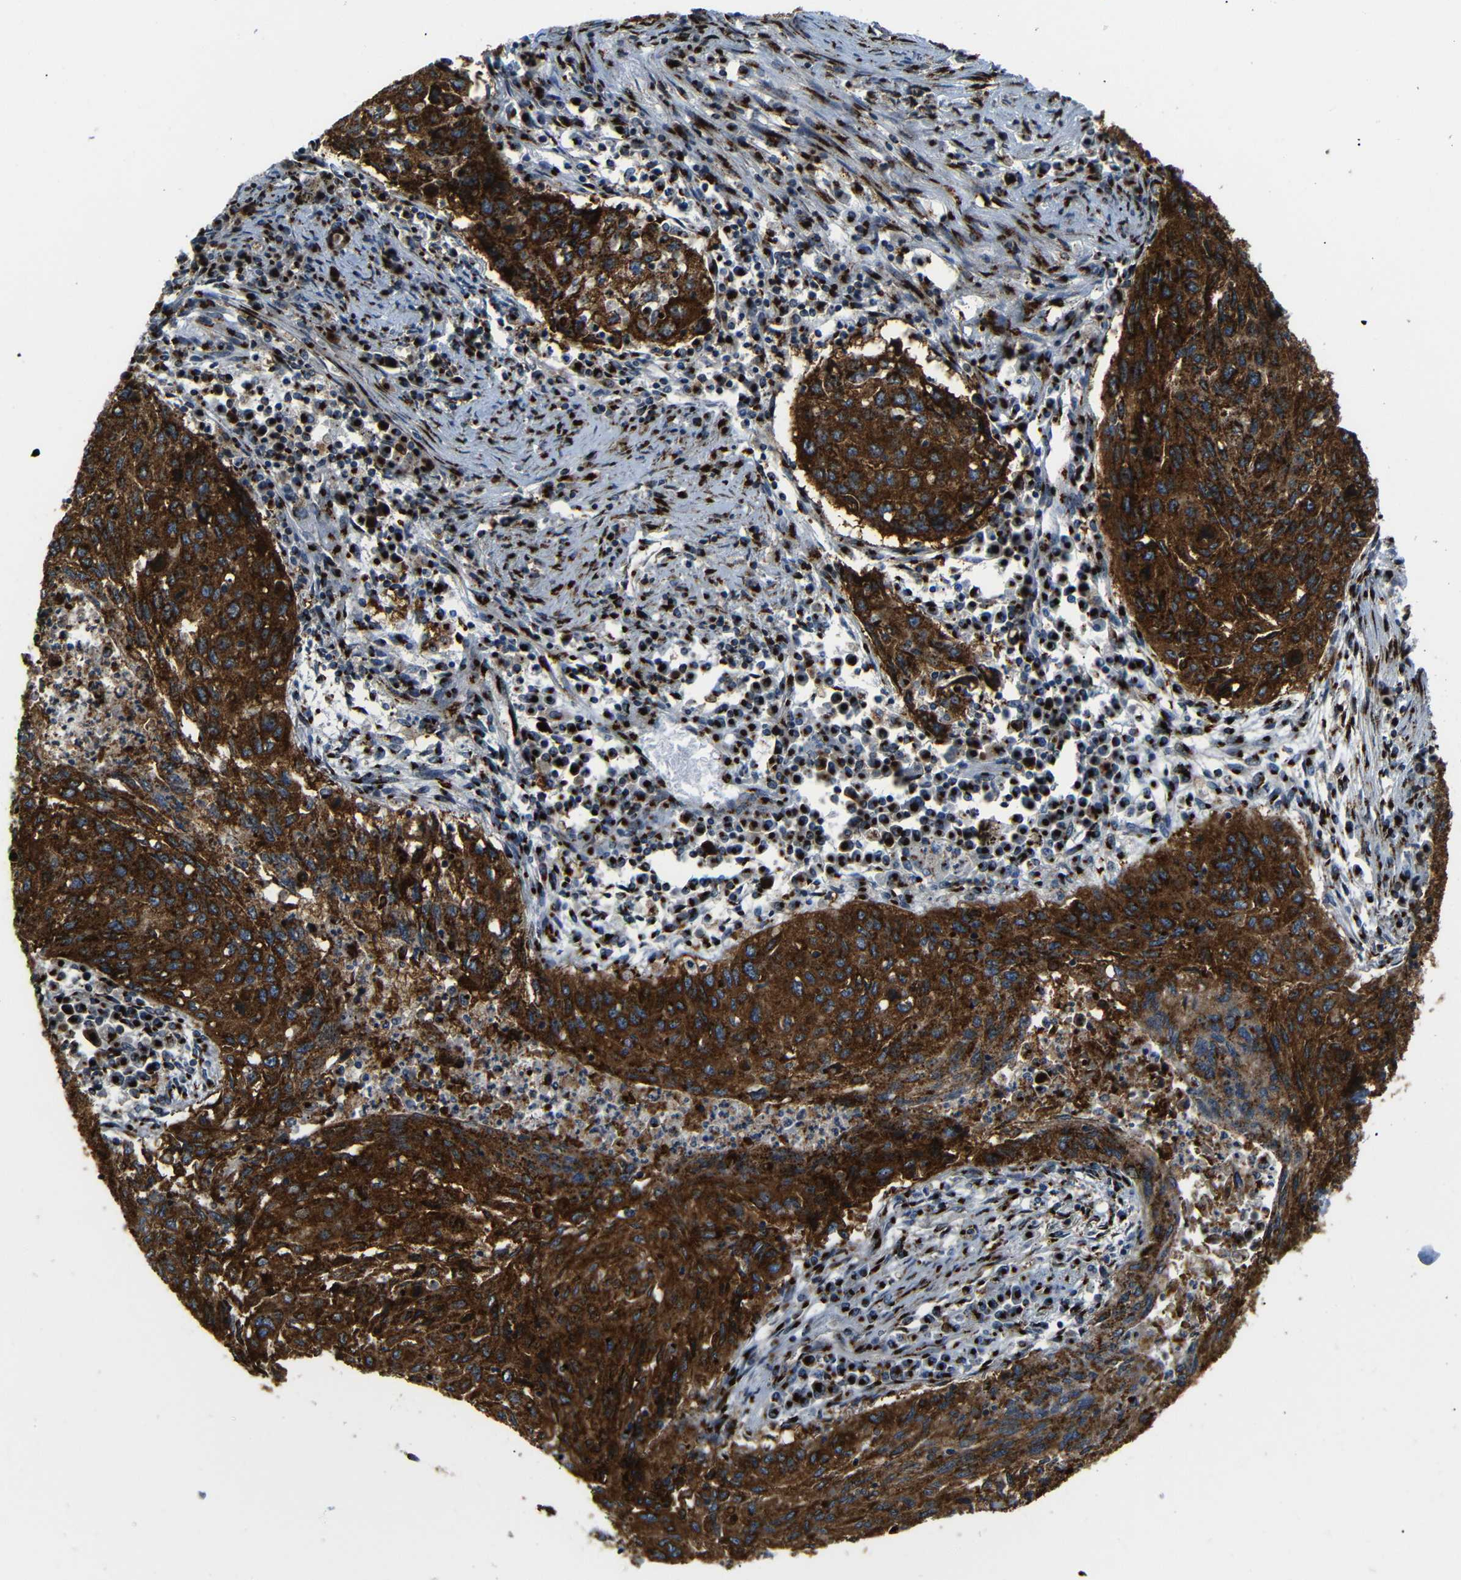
{"staining": {"intensity": "strong", "quantity": ">75%", "location": "cytoplasmic/membranous"}, "tissue": "lung cancer", "cell_type": "Tumor cells", "image_type": "cancer", "snomed": [{"axis": "morphology", "description": "Squamous cell carcinoma, NOS"}, {"axis": "topography", "description": "Lung"}], "caption": "A brown stain shows strong cytoplasmic/membranous expression of a protein in human lung squamous cell carcinoma tumor cells. (DAB (3,3'-diaminobenzidine) = brown stain, brightfield microscopy at high magnification).", "gene": "TGOLN2", "patient": {"sex": "female", "age": 63}}